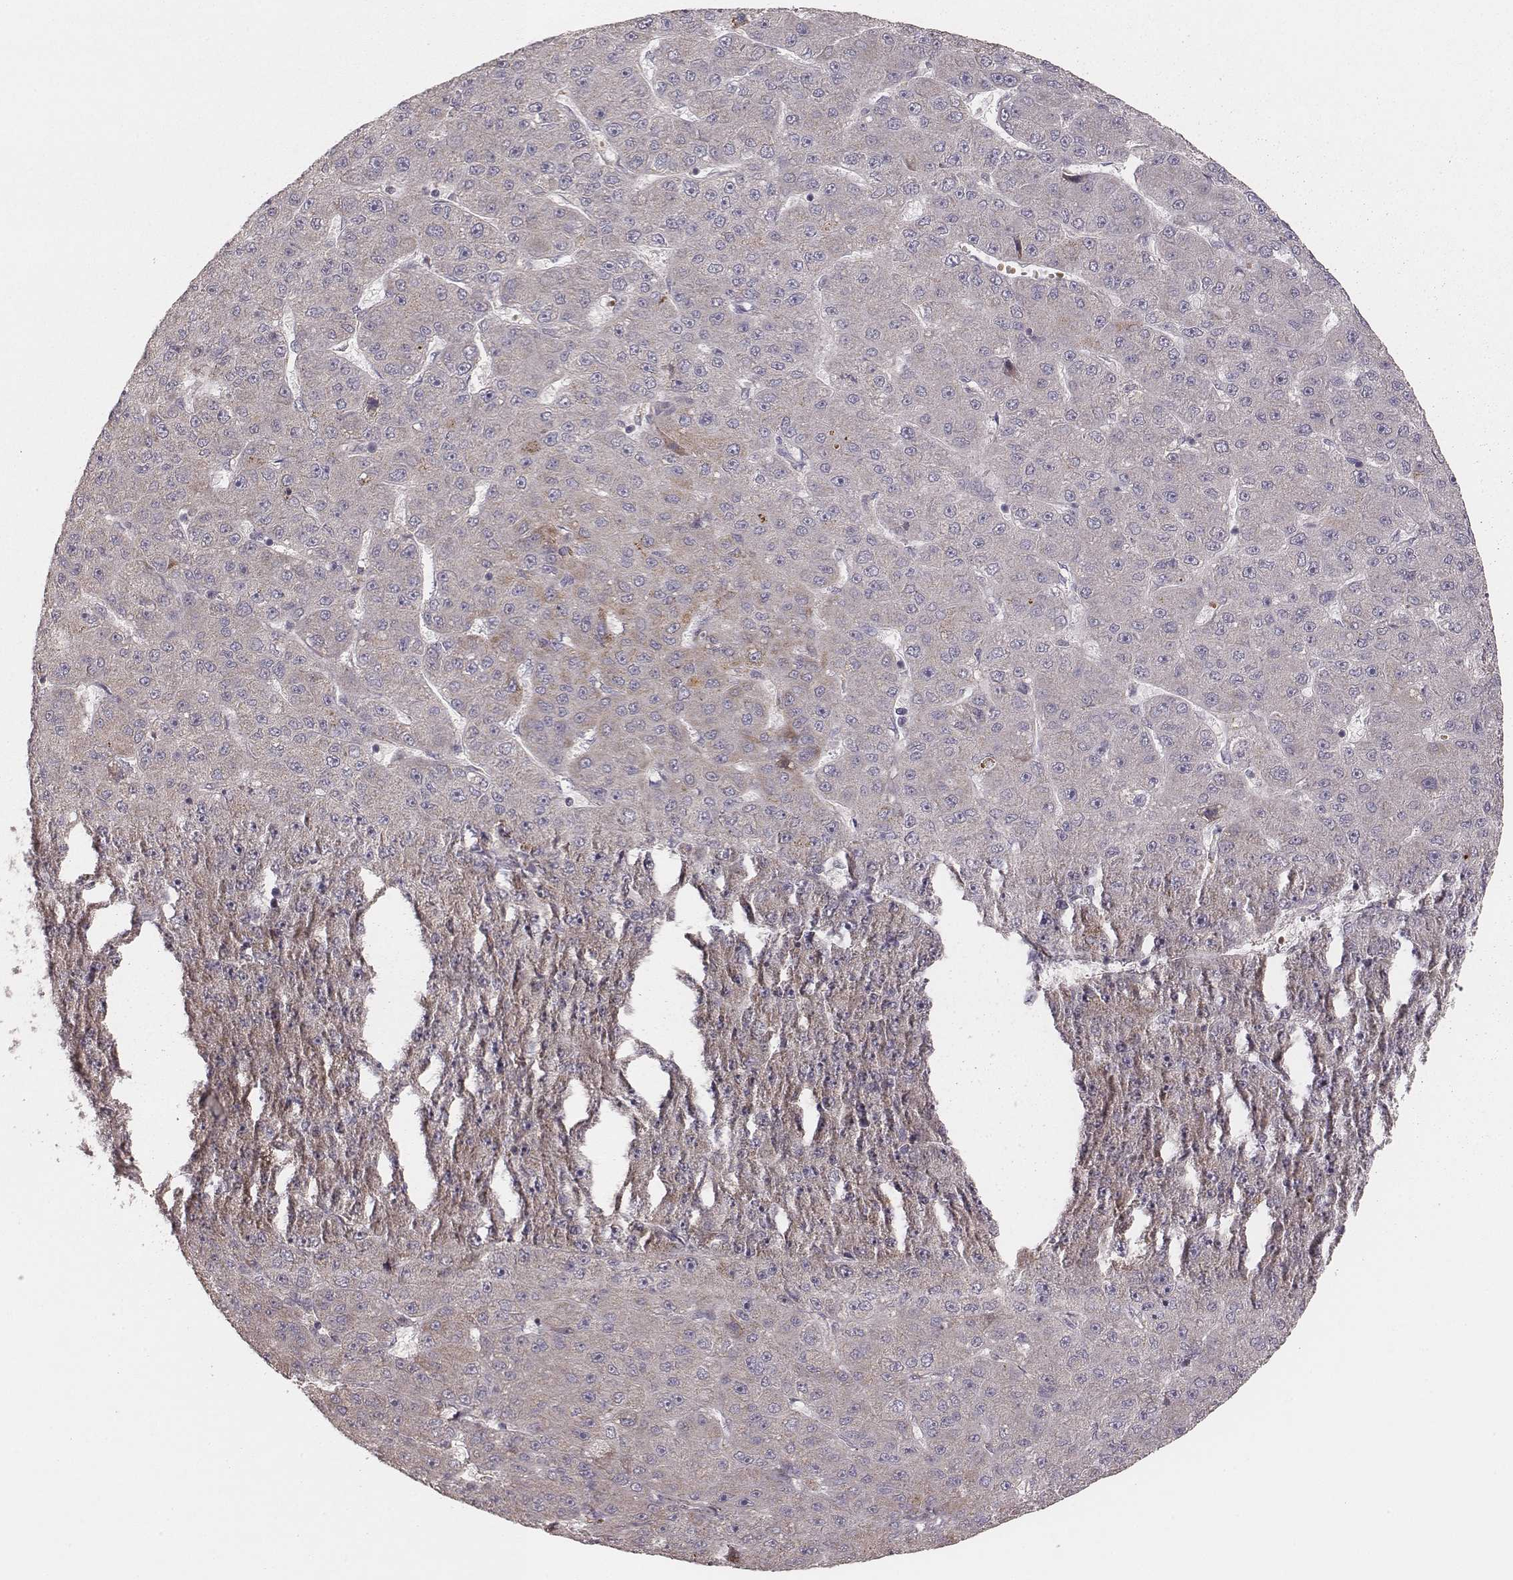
{"staining": {"intensity": "moderate", "quantity": ">75%", "location": "cytoplasmic/membranous"}, "tissue": "liver cancer", "cell_type": "Tumor cells", "image_type": "cancer", "snomed": [{"axis": "morphology", "description": "Carcinoma, Hepatocellular, NOS"}, {"axis": "topography", "description": "Liver"}], "caption": "Brown immunohistochemical staining in liver cancer (hepatocellular carcinoma) reveals moderate cytoplasmic/membranous expression in about >75% of tumor cells.", "gene": "TUFM", "patient": {"sex": "male", "age": 67}}